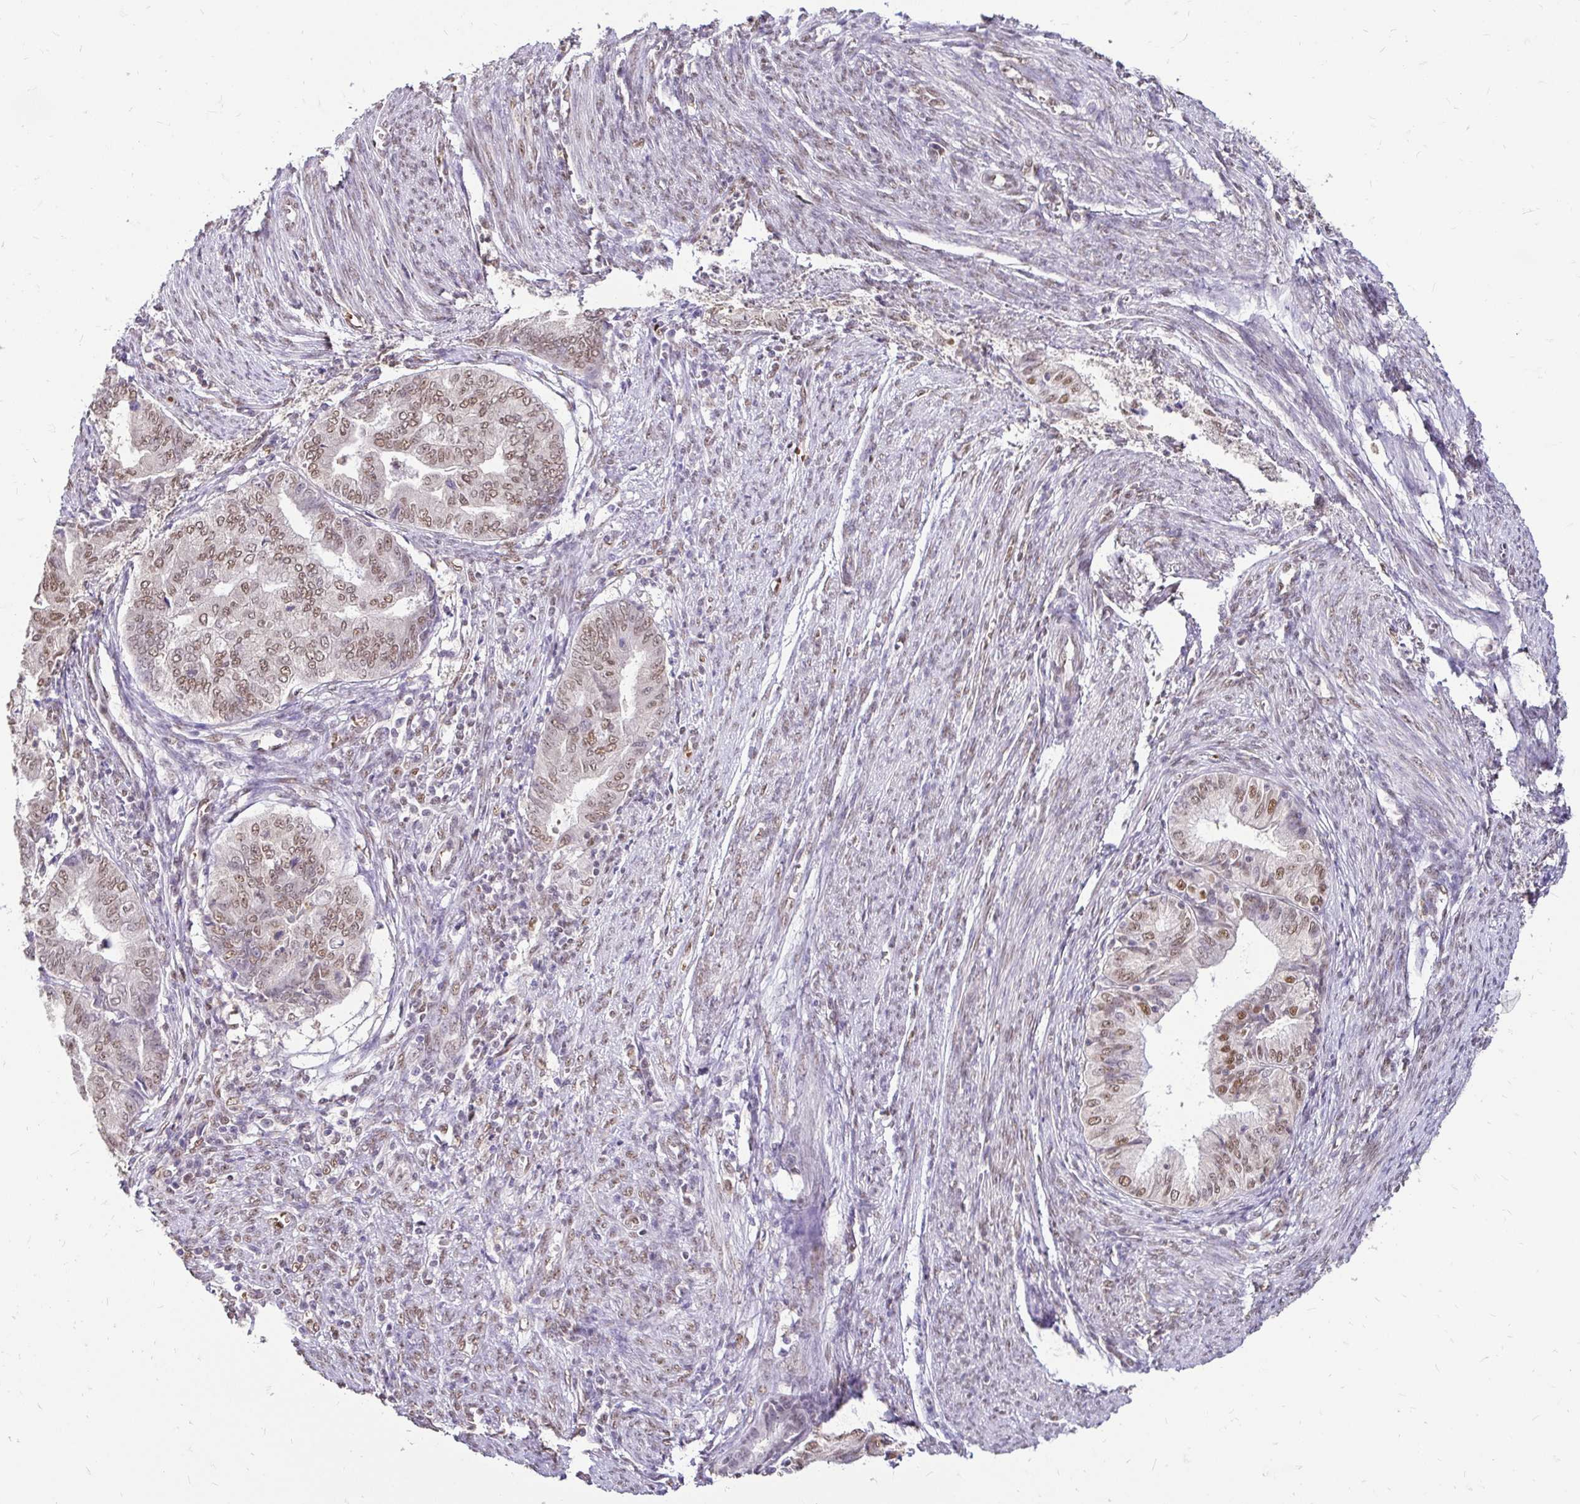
{"staining": {"intensity": "moderate", "quantity": "25%-75%", "location": "nuclear"}, "tissue": "endometrial cancer", "cell_type": "Tumor cells", "image_type": "cancer", "snomed": [{"axis": "morphology", "description": "Adenocarcinoma, NOS"}, {"axis": "topography", "description": "Endometrium"}], "caption": "Protein staining of endometrial cancer (adenocarcinoma) tissue exhibits moderate nuclear expression in approximately 25%-75% of tumor cells. The staining is performed using DAB brown chromogen to label protein expression. The nuclei are counter-stained blue using hematoxylin.", "gene": "RIMS4", "patient": {"sex": "female", "age": 79}}